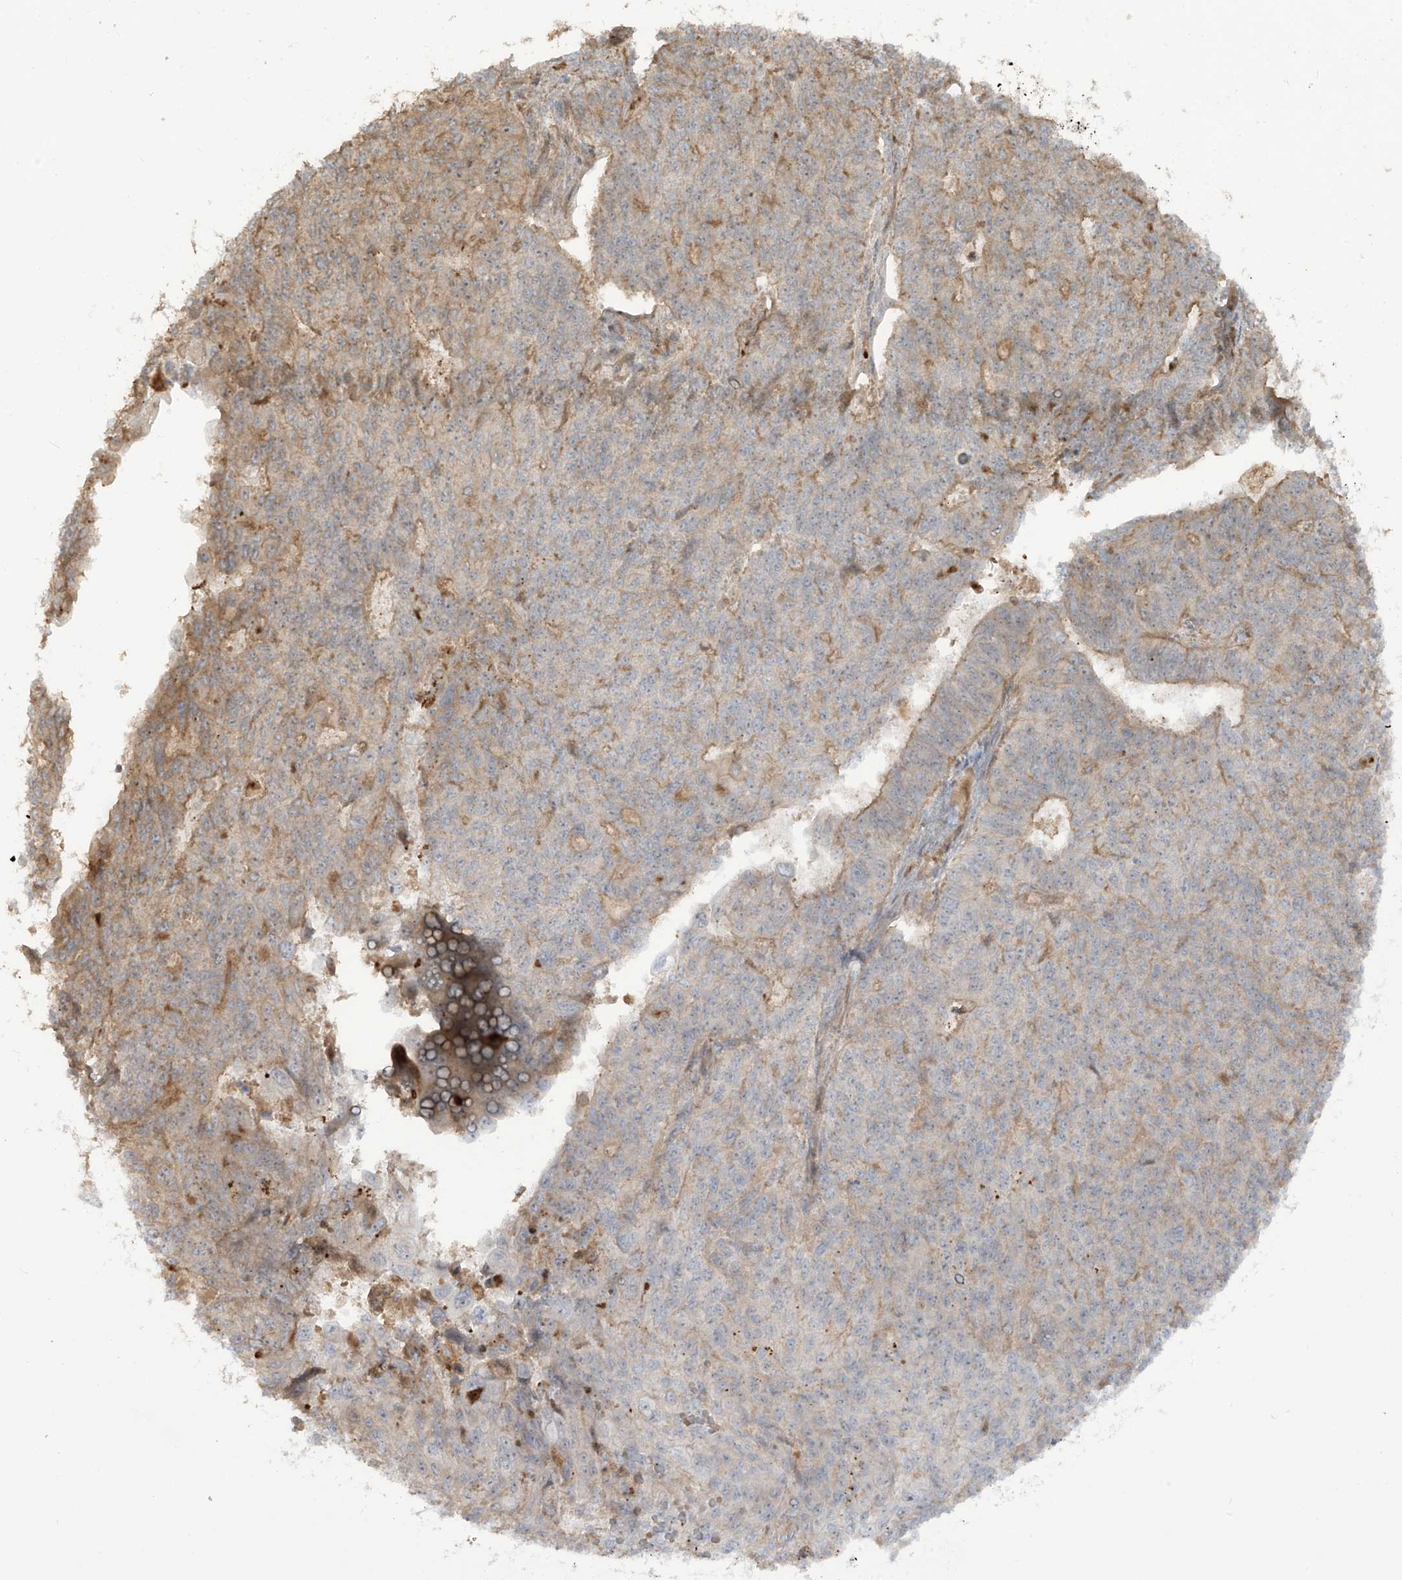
{"staining": {"intensity": "weak", "quantity": "25%-75%", "location": "cytoplasmic/membranous"}, "tissue": "endometrial cancer", "cell_type": "Tumor cells", "image_type": "cancer", "snomed": [{"axis": "morphology", "description": "Adenocarcinoma, NOS"}, {"axis": "topography", "description": "Endometrium"}], "caption": "Approximately 25%-75% of tumor cells in endometrial cancer display weak cytoplasmic/membranous protein expression as visualized by brown immunohistochemical staining.", "gene": "ENTR1", "patient": {"sex": "female", "age": 32}}